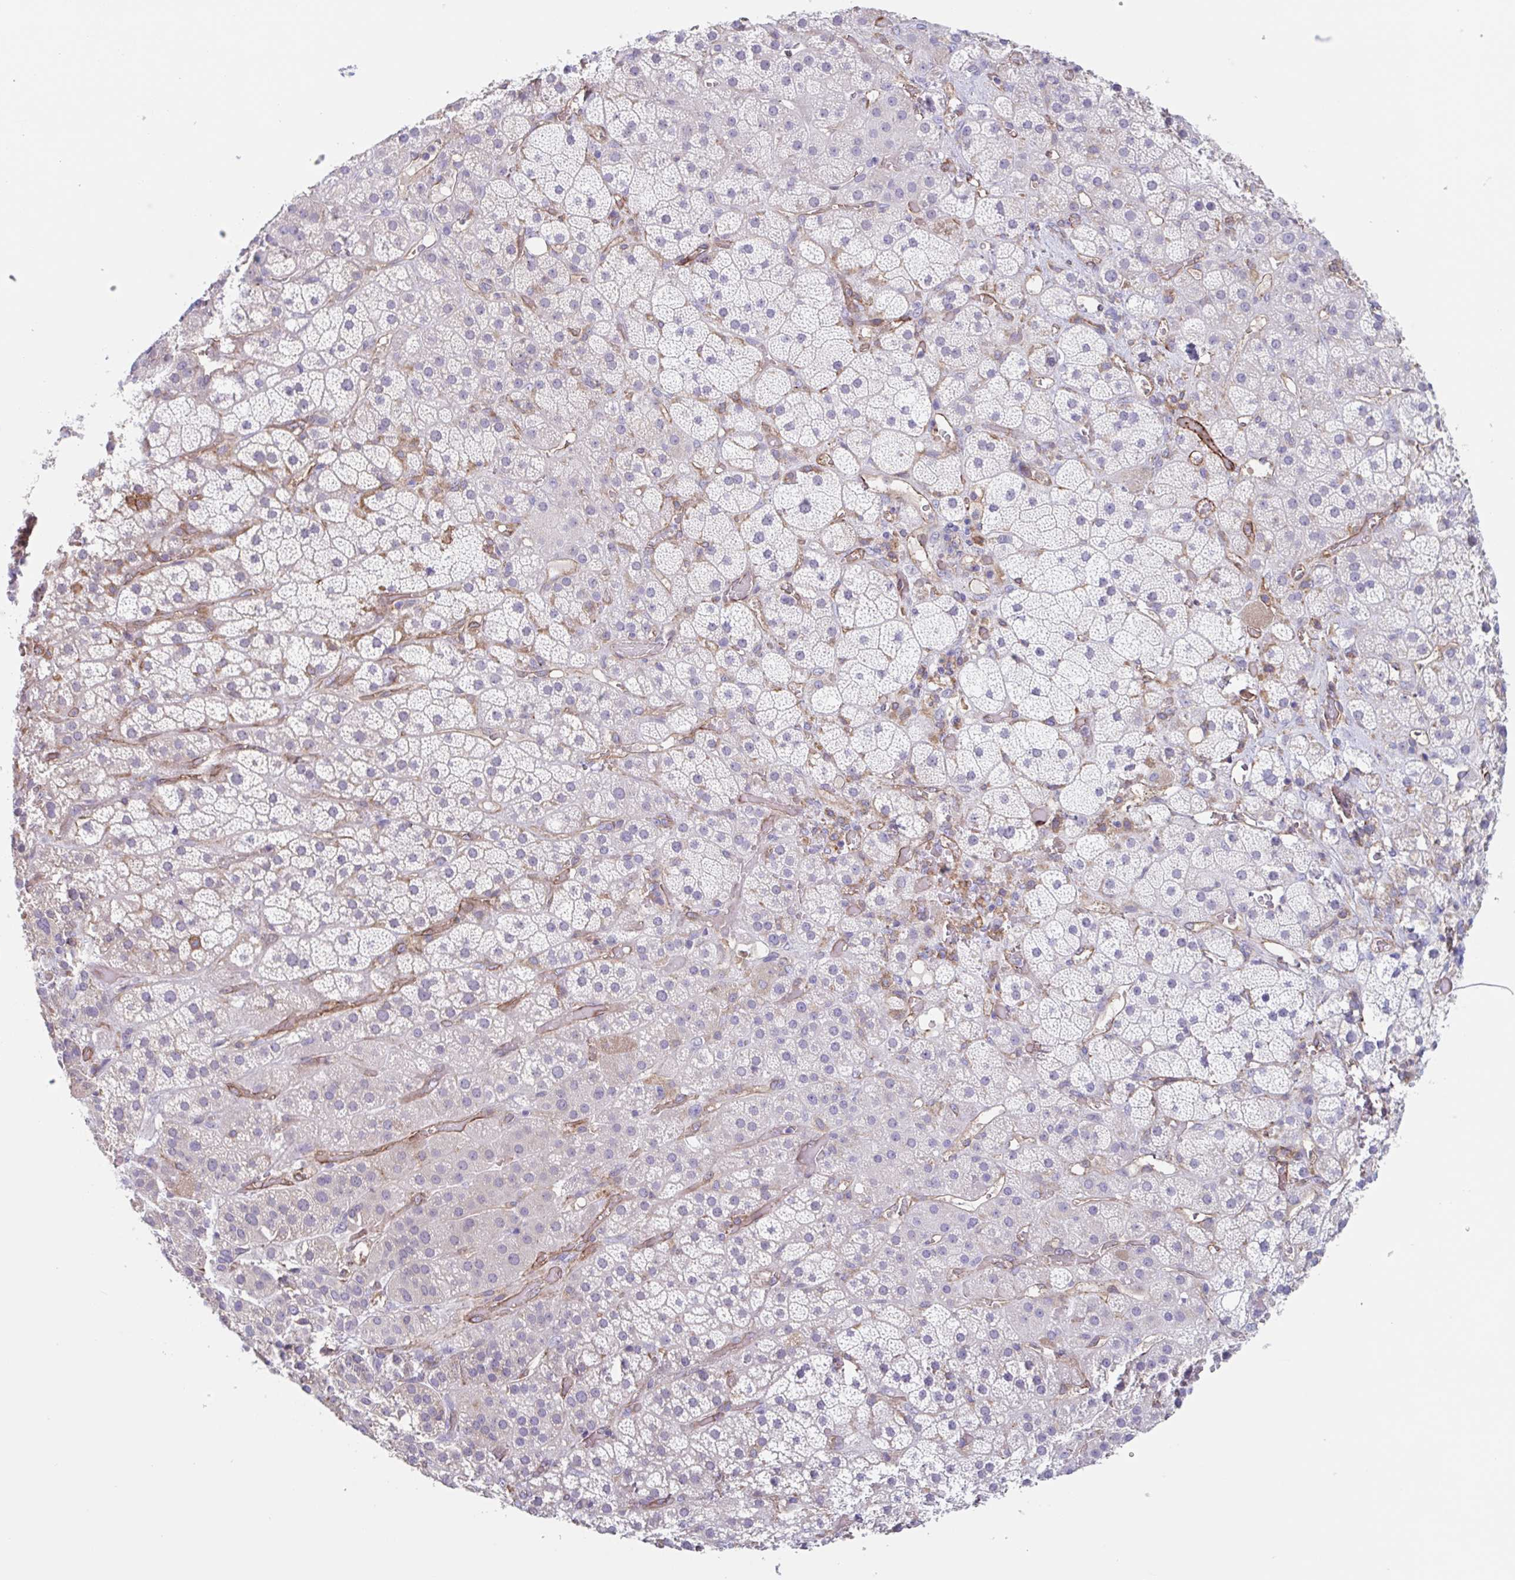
{"staining": {"intensity": "negative", "quantity": "none", "location": "none"}, "tissue": "adrenal gland", "cell_type": "Glandular cells", "image_type": "normal", "snomed": [{"axis": "morphology", "description": "Normal tissue, NOS"}, {"axis": "topography", "description": "Adrenal gland"}], "caption": "The photomicrograph reveals no significant staining in glandular cells of adrenal gland. (DAB (3,3'-diaminobenzidine) IHC visualized using brightfield microscopy, high magnification).", "gene": "EHD4", "patient": {"sex": "male", "age": 57}}